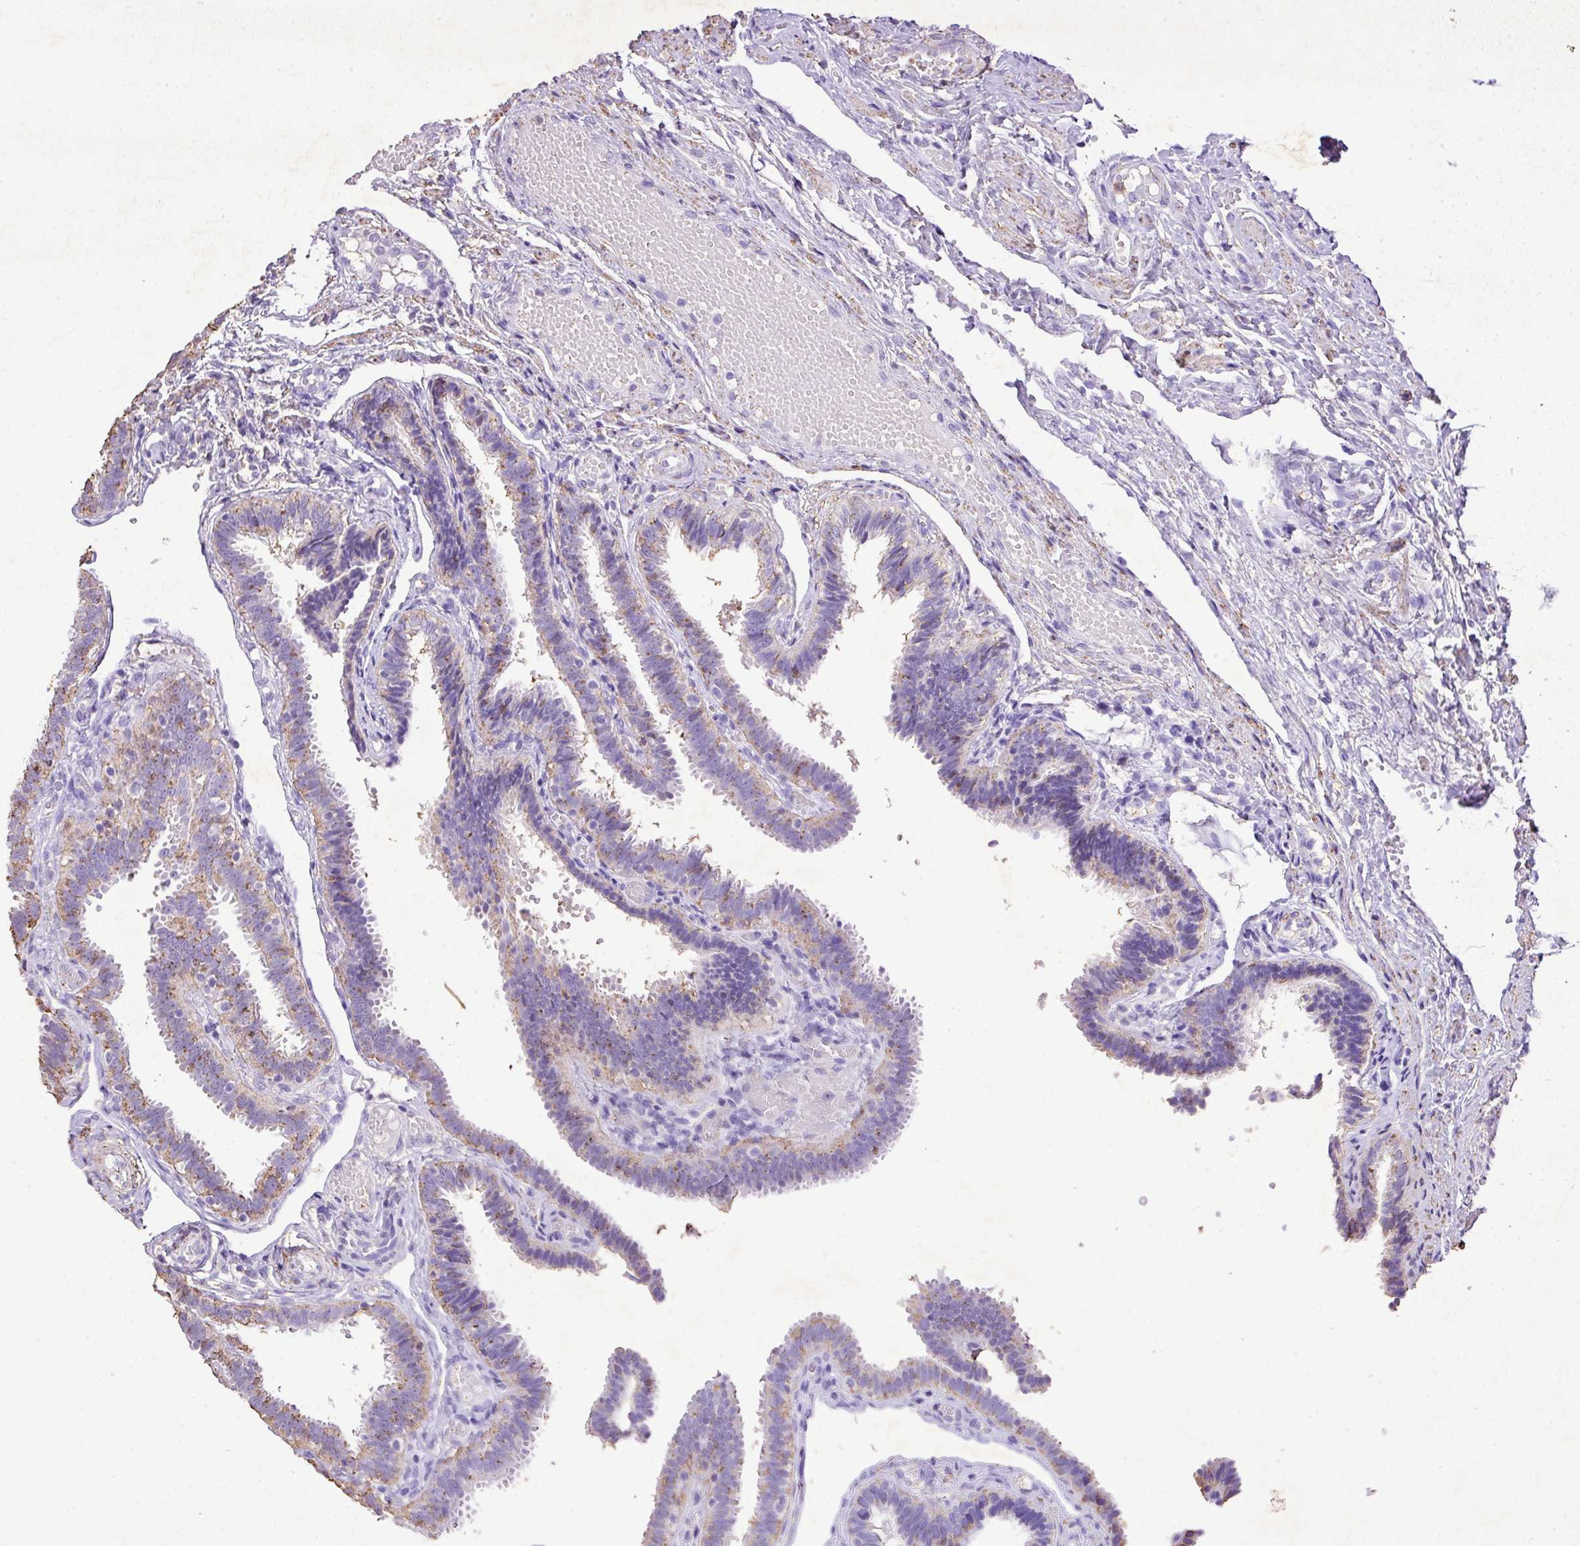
{"staining": {"intensity": "moderate", "quantity": "<25%", "location": "cytoplasmic/membranous"}, "tissue": "fallopian tube", "cell_type": "Glandular cells", "image_type": "normal", "snomed": [{"axis": "morphology", "description": "Normal tissue, NOS"}, {"axis": "topography", "description": "Fallopian tube"}], "caption": "About <25% of glandular cells in normal human fallopian tube demonstrate moderate cytoplasmic/membranous protein positivity as visualized by brown immunohistochemical staining.", "gene": "KCNJ11", "patient": {"sex": "female", "age": 37}}